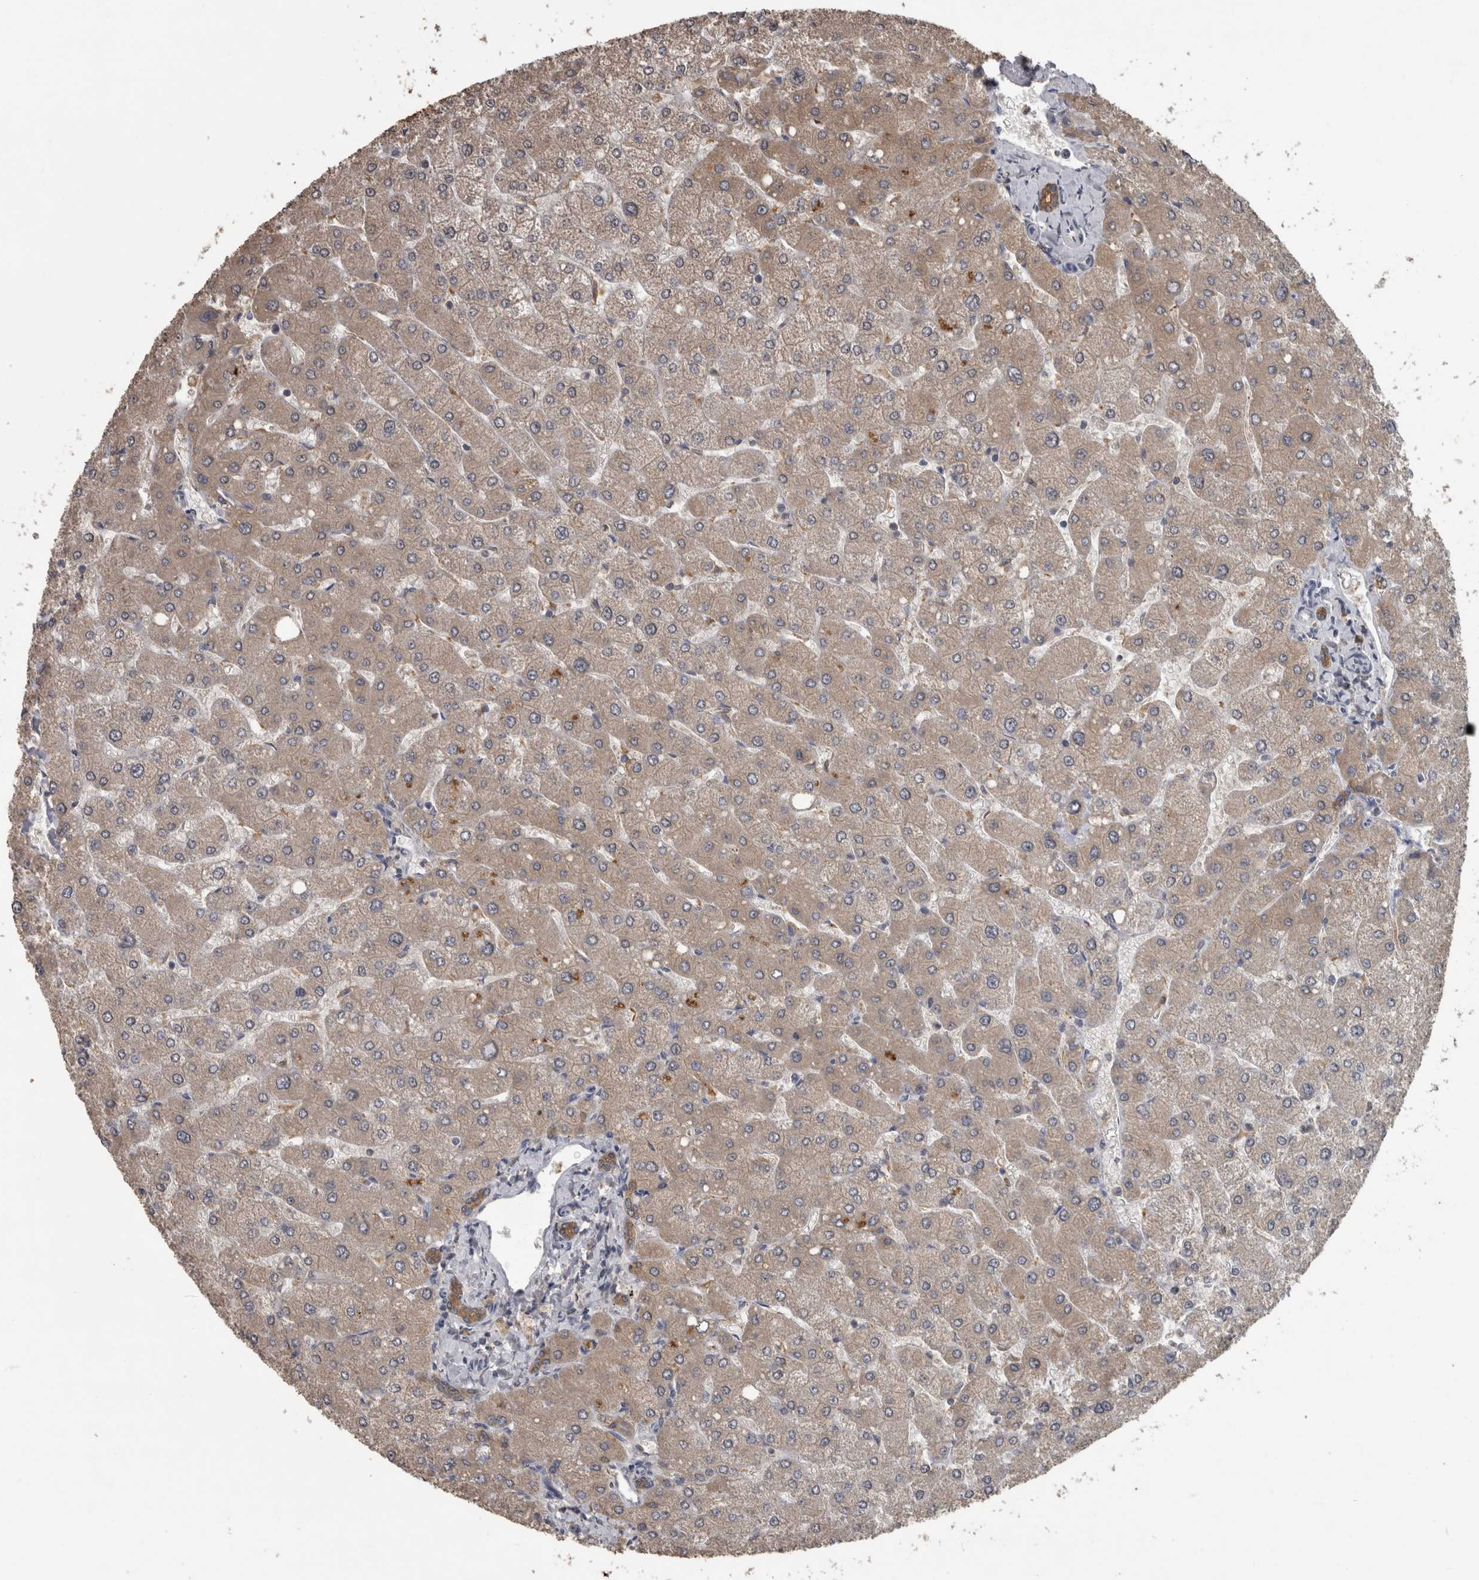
{"staining": {"intensity": "weak", "quantity": ">75%", "location": "cytoplasmic/membranous"}, "tissue": "liver", "cell_type": "Cholangiocytes", "image_type": "normal", "snomed": [{"axis": "morphology", "description": "Normal tissue, NOS"}, {"axis": "topography", "description": "Liver"}], "caption": "IHC image of benign liver: liver stained using immunohistochemistry (IHC) reveals low levels of weak protein expression localized specifically in the cytoplasmic/membranous of cholangiocytes, appearing as a cytoplasmic/membranous brown color.", "gene": "PIK3AP1", "patient": {"sex": "male", "age": 55}}